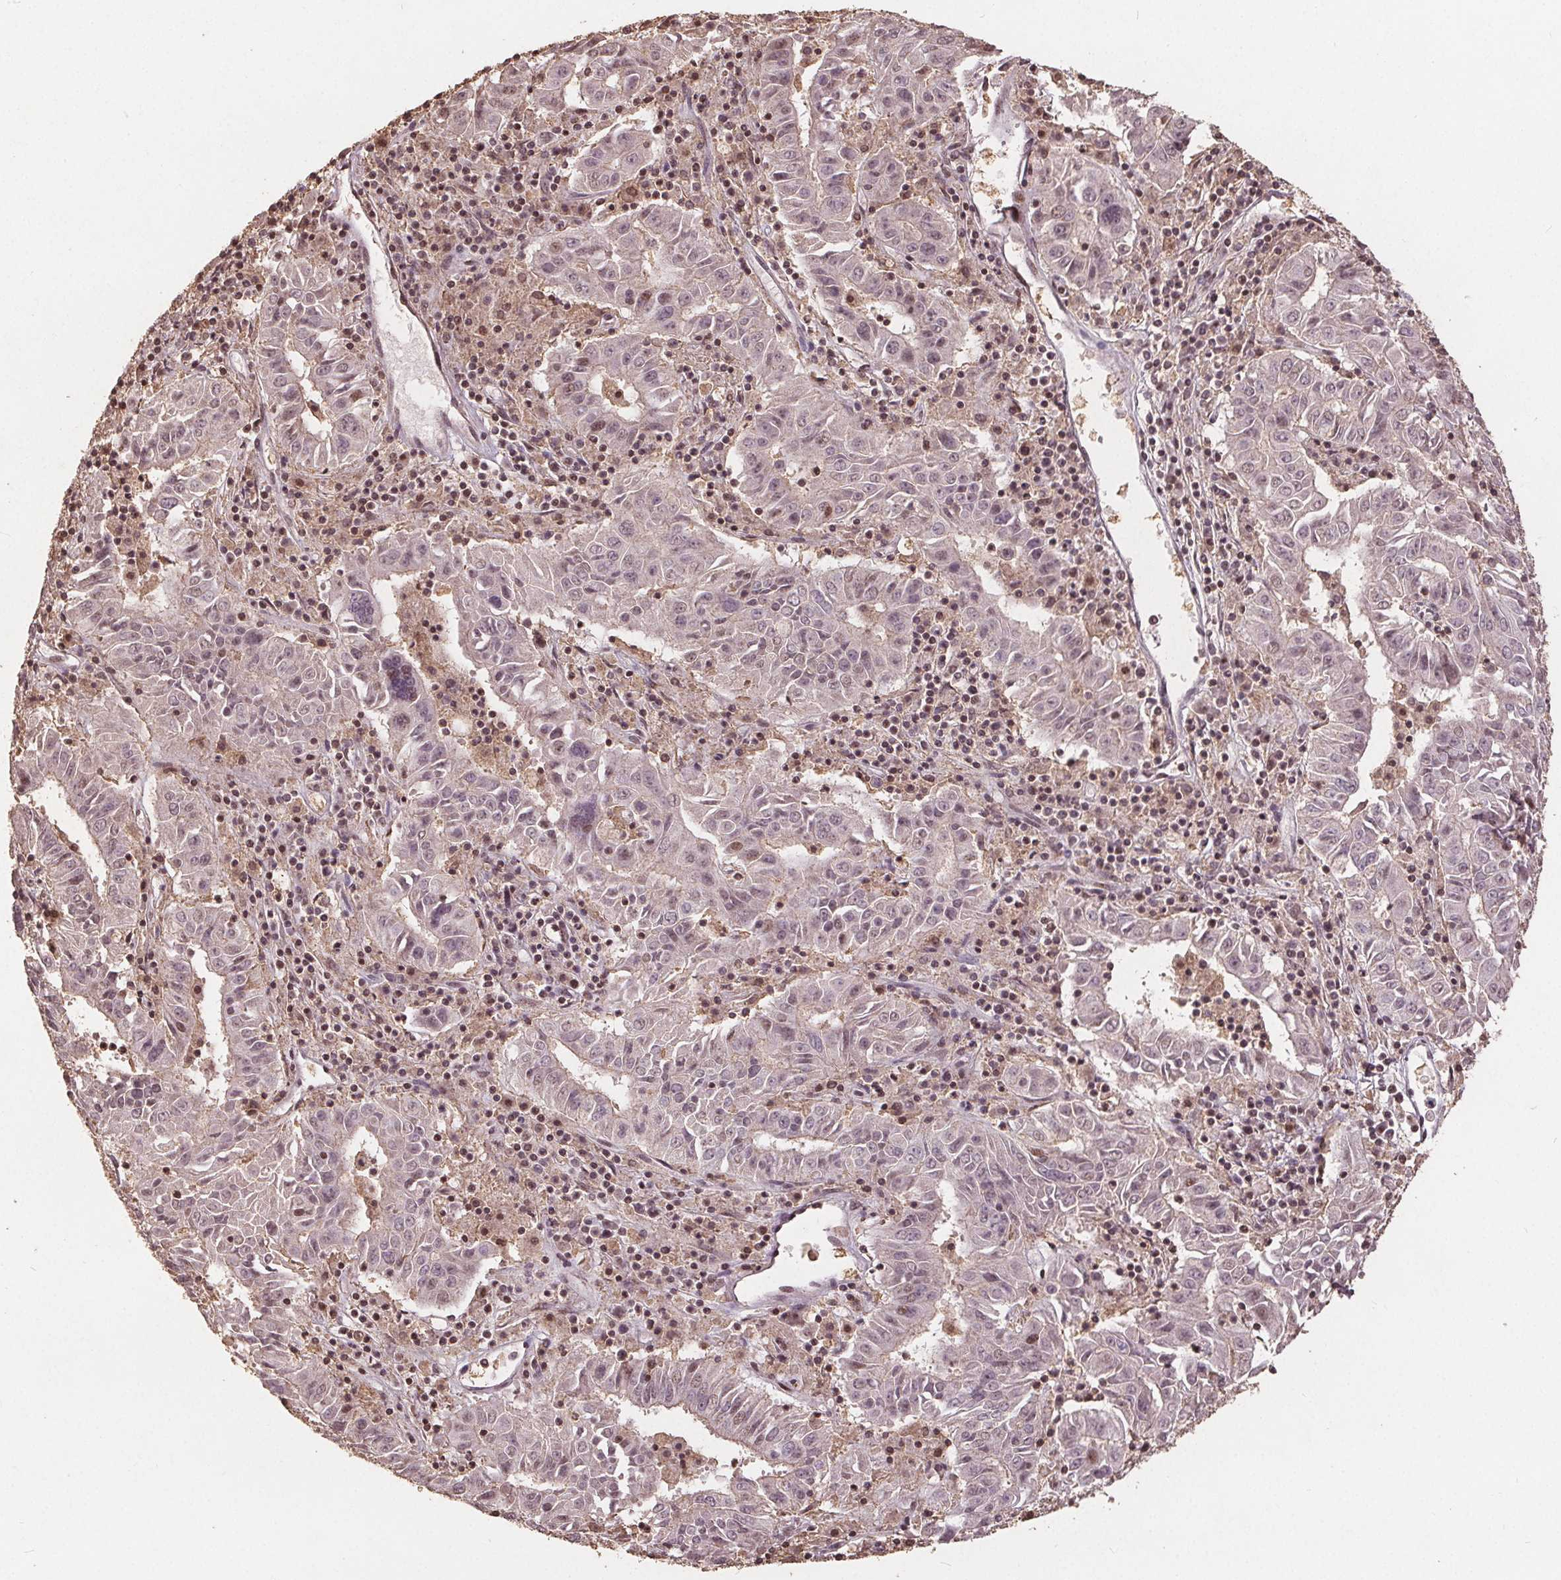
{"staining": {"intensity": "weak", "quantity": "<25%", "location": "nuclear"}, "tissue": "pancreatic cancer", "cell_type": "Tumor cells", "image_type": "cancer", "snomed": [{"axis": "morphology", "description": "Adenocarcinoma, NOS"}, {"axis": "topography", "description": "Pancreas"}], "caption": "Pancreatic adenocarcinoma was stained to show a protein in brown. There is no significant expression in tumor cells.", "gene": "DSG3", "patient": {"sex": "male", "age": 63}}